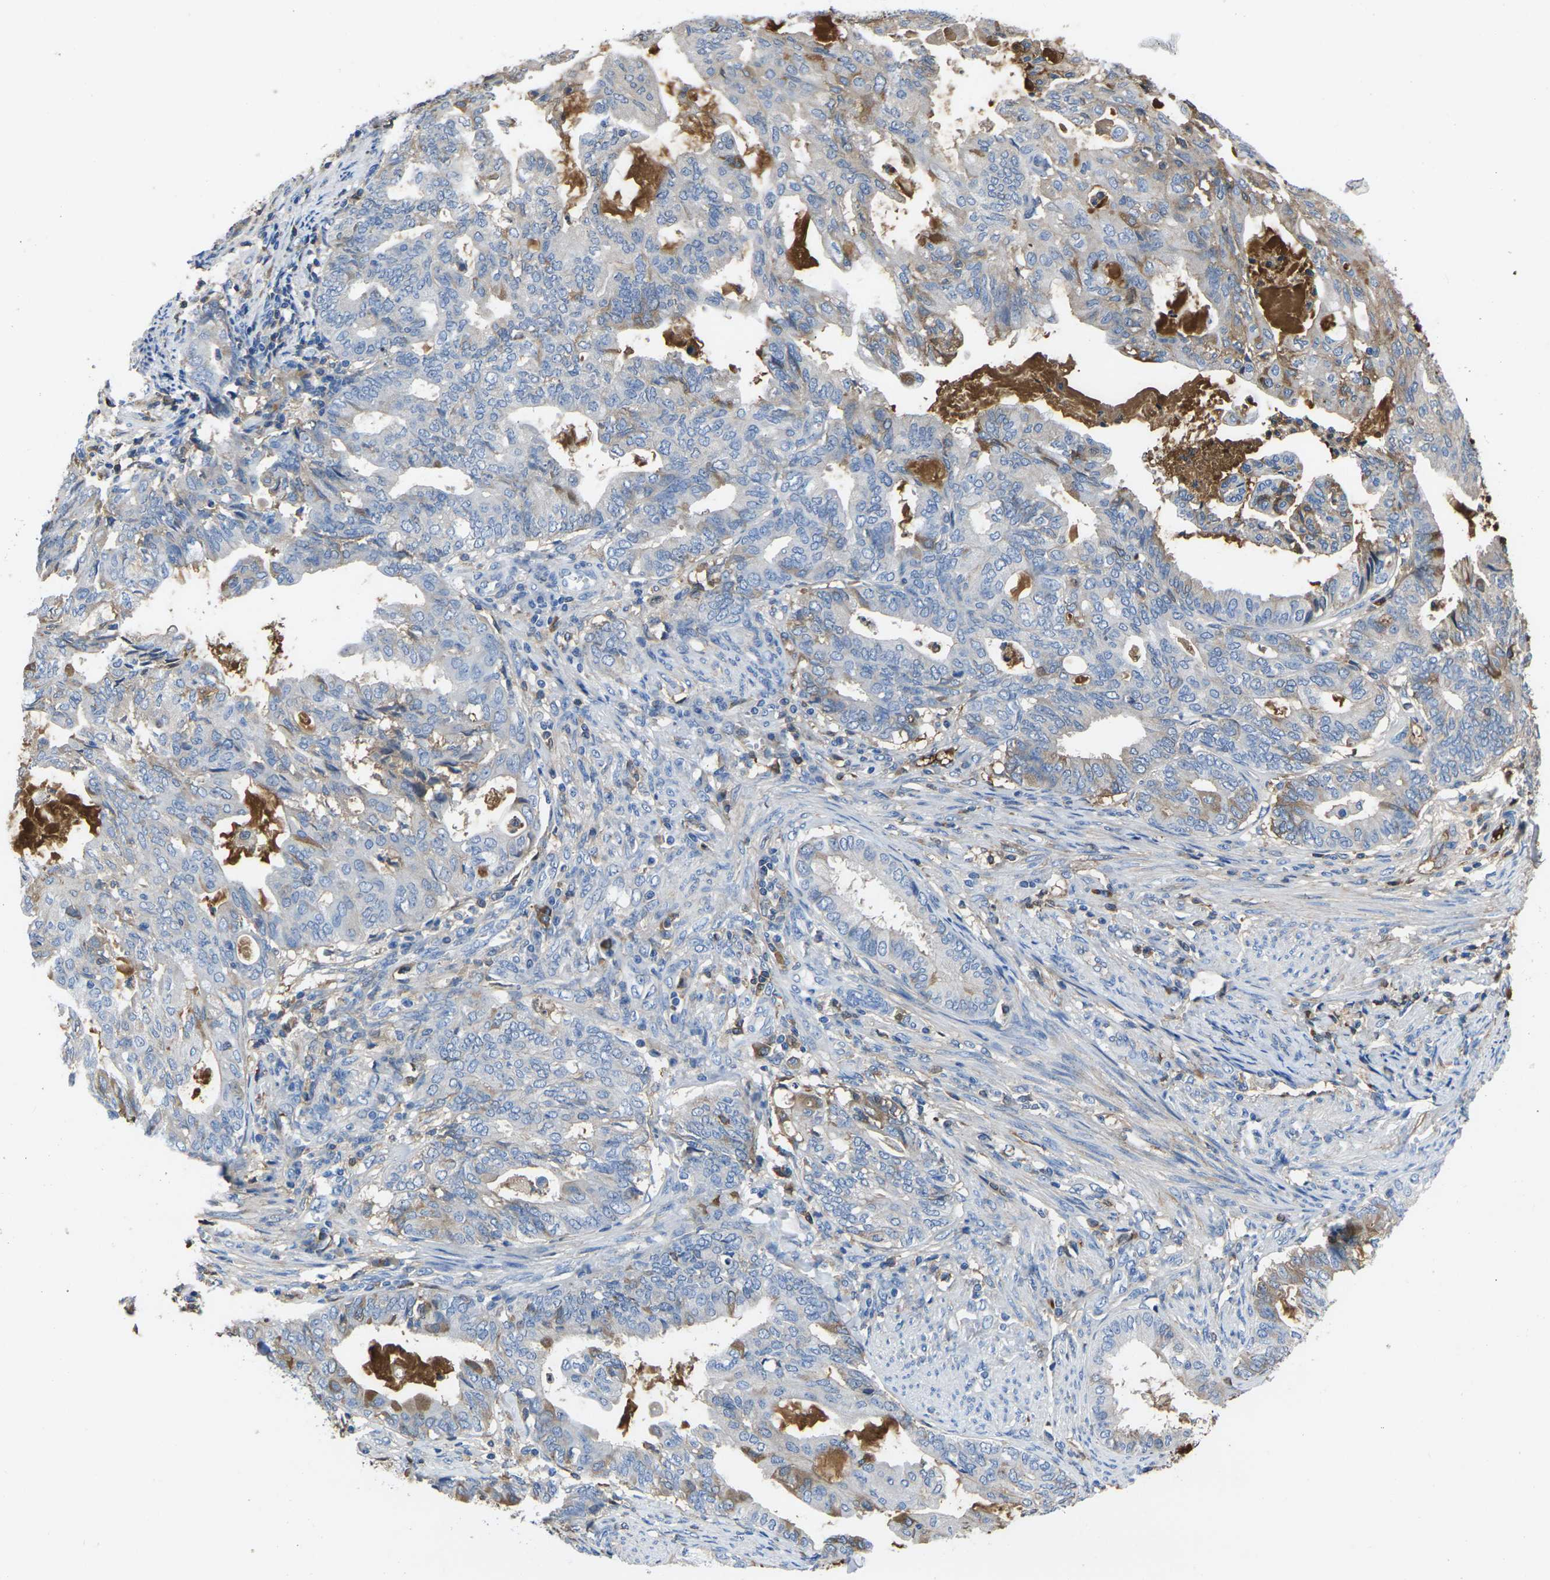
{"staining": {"intensity": "moderate", "quantity": "<25%", "location": "cytoplasmic/membranous"}, "tissue": "endometrial cancer", "cell_type": "Tumor cells", "image_type": "cancer", "snomed": [{"axis": "morphology", "description": "Adenocarcinoma, NOS"}, {"axis": "topography", "description": "Endometrium"}], "caption": "Human endometrial cancer stained with a brown dye displays moderate cytoplasmic/membranous positive positivity in approximately <25% of tumor cells.", "gene": "GREM2", "patient": {"sex": "female", "age": 86}}